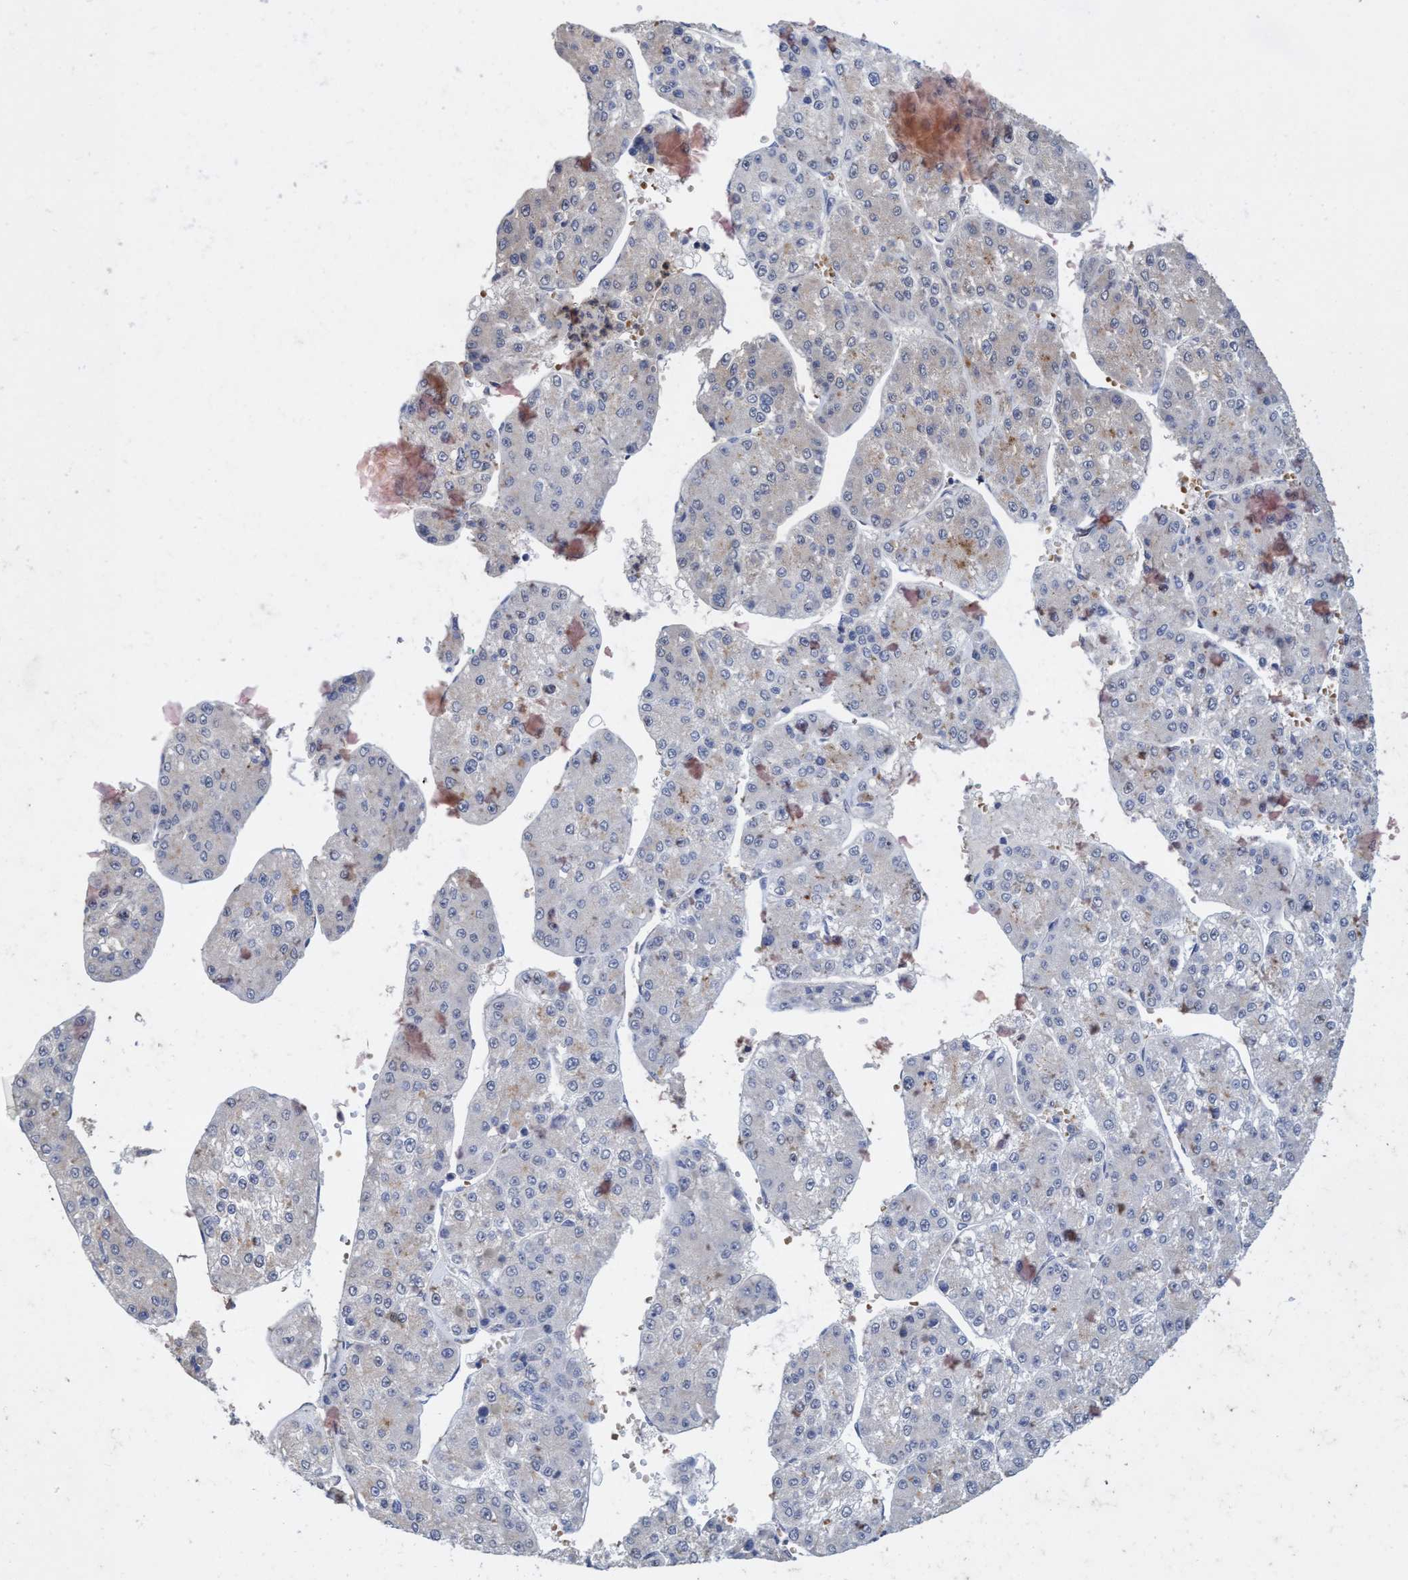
{"staining": {"intensity": "negative", "quantity": "none", "location": "none"}, "tissue": "liver cancer", "cell_type": "Tumor cells", "image_type": "cancer", "snomed": [{"axis": "morphology", "description": "Carcinoma, Hepatocellular, NOS"}, {"axis": "topography", "description": "Liver"}], "caption": "High power microscopy photomicrograph of an IHC image of liver hepatocellular carcinoma, revealing no significant positivity in tumor cells.", "gene": "SEMA4D", "patient": {"sex": "female", "age": 73}}